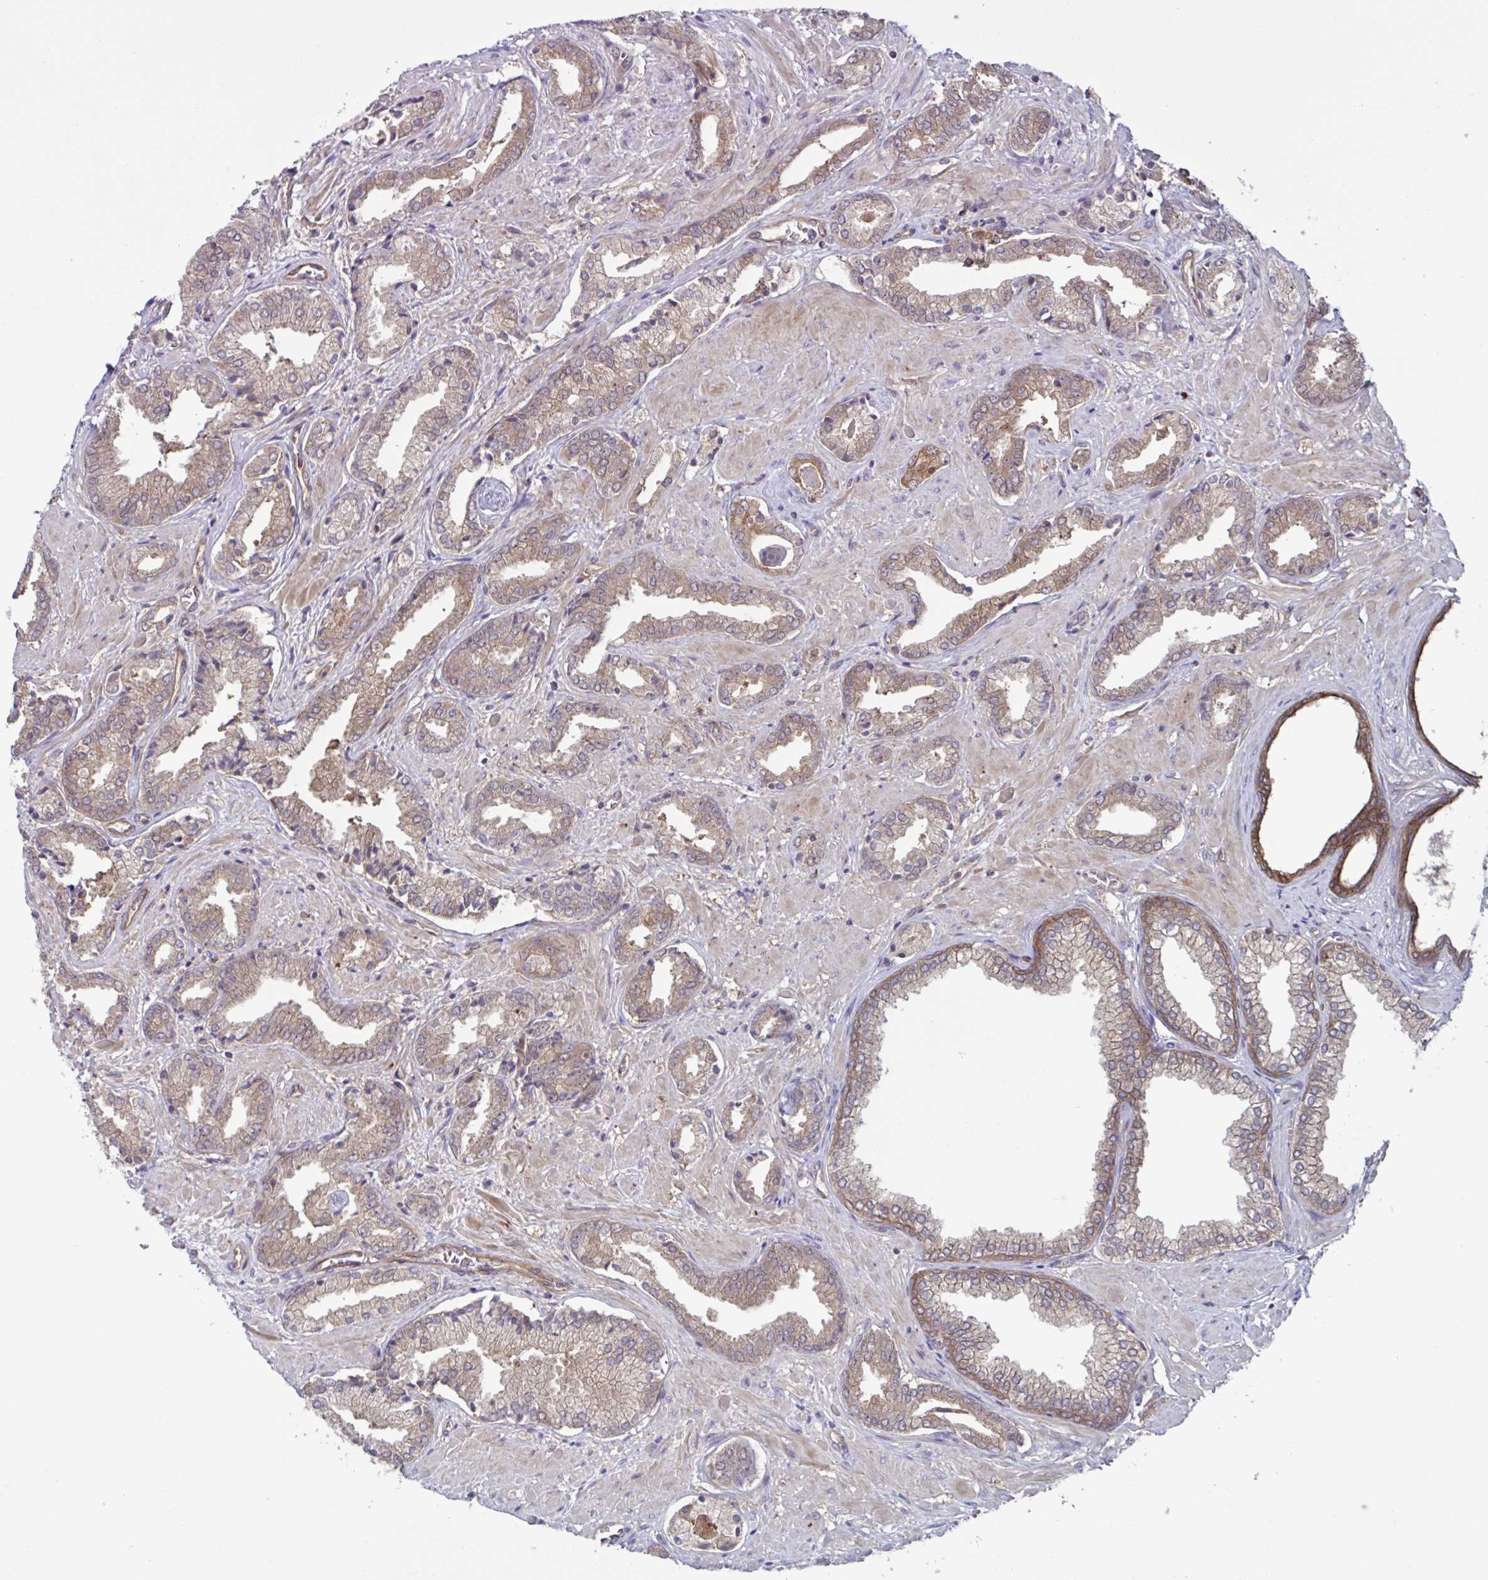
{"staining": {"intensity": "moderate", "quantity": "25%-75%", "location": "cytoplasmic/membranous"}, "tissue": "prostate cancer", "cell_type": "Tumor cells", "image_type": "cancer", "snomed": [{"axis": "morphology", "description": "Adenocarcinoma, High grade"}, {"axis": "topography", "description": "Prostate"}], "caption": "Immunohistochemical staining of prostate cancer (adenocarcinoma (high-grade)) exhibits medium levels of moderate cytoplasmic/membranous staining in about 25%-75% of tumor cells.", "gene": "GLTP", "patient": {"sex": "male", "age": 56}}